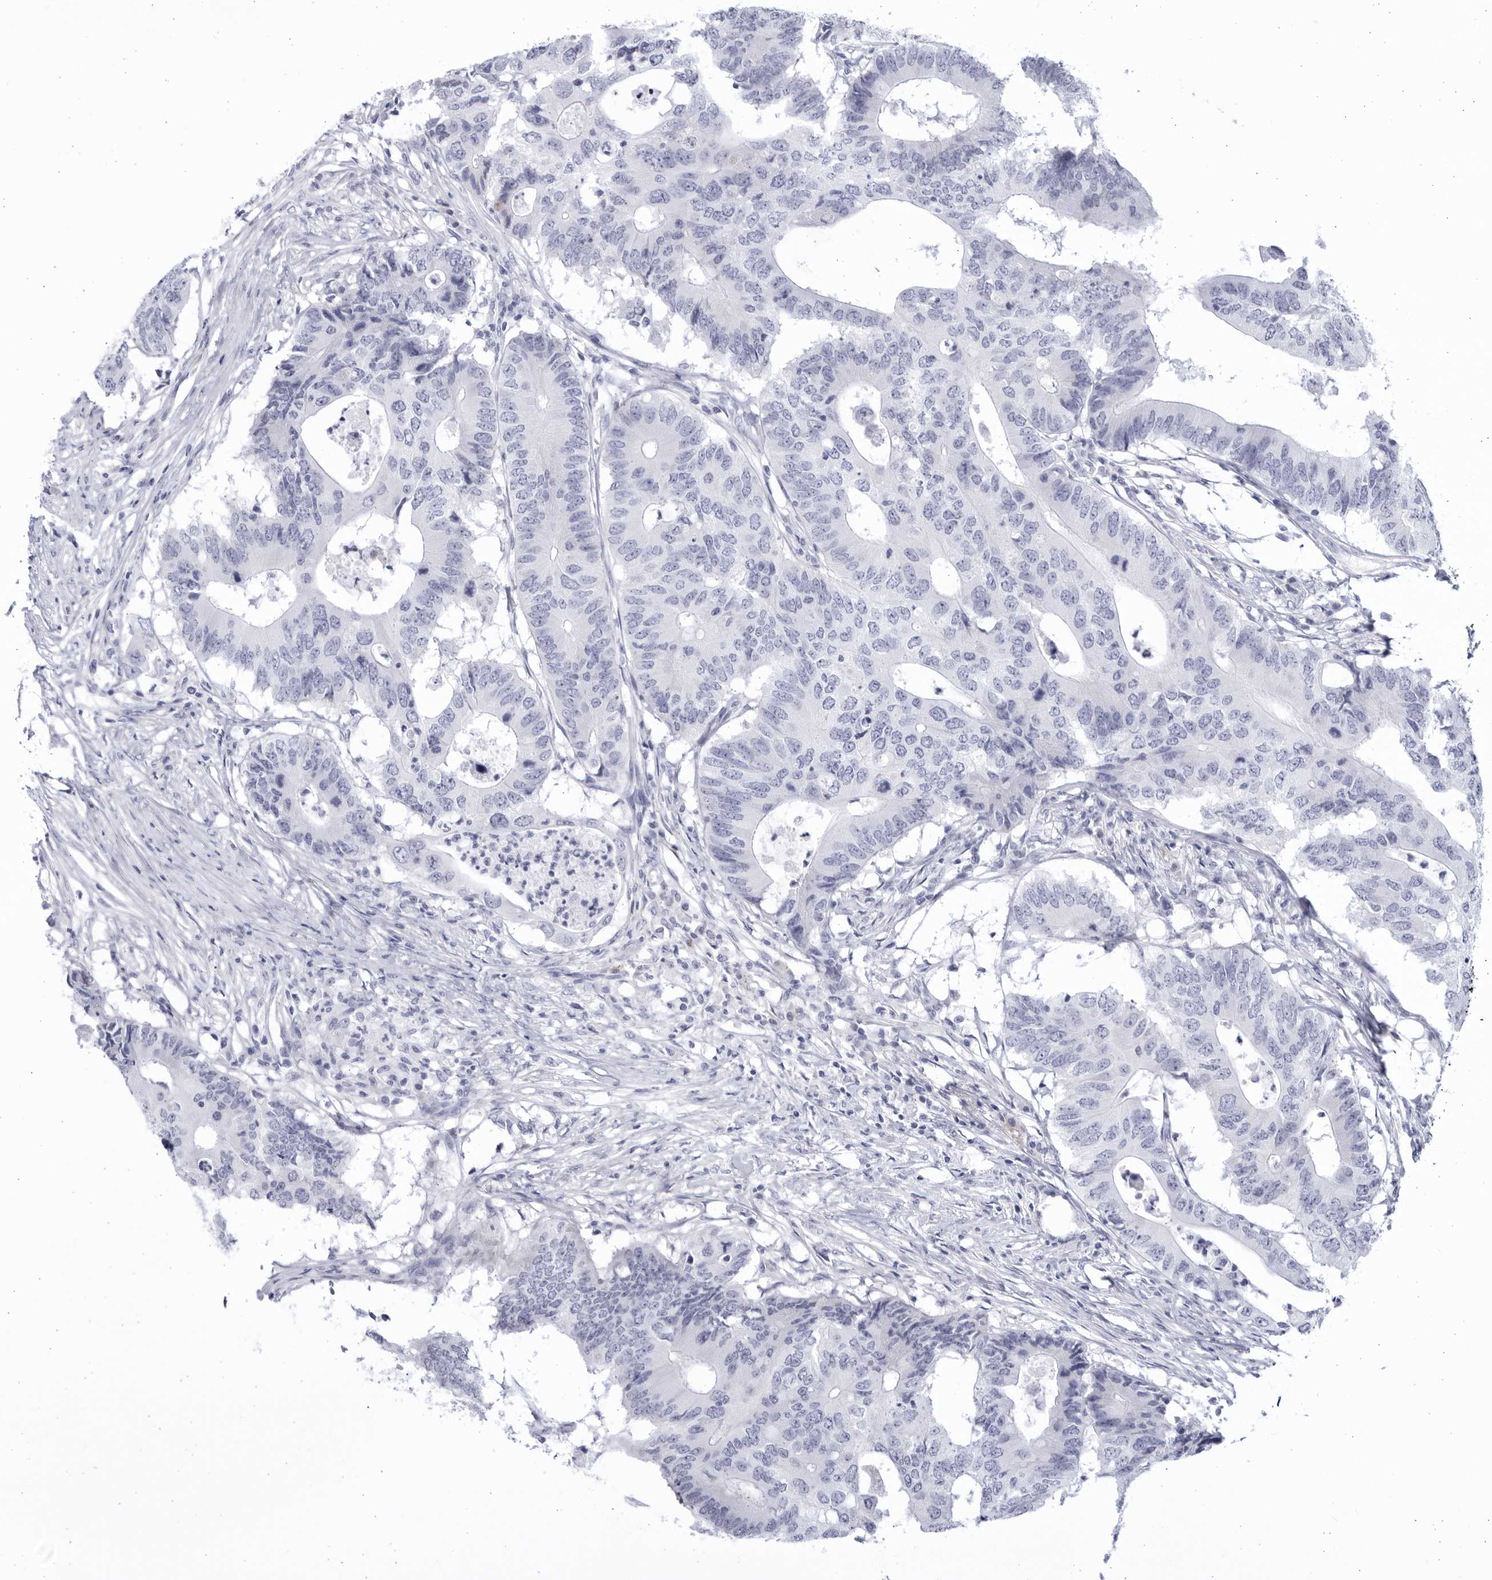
{"staining": {"intensity": "negative", "quantity": "none", "location": "none"}, "tissue": "colorectal cancer", "cell_type": "Tumor cells", "image_type": "cancer", "snomed": [{"axis": "morphology", "description": "Adenocarcinoma, NOS"}, {"axis": "topography", "description": "Colon"}], "caption": "Tumor cells show no significant positivity in colorectal cancer. (DAB (3,3'-diaminobenzidine) IHC with hematoxylin counter stain).", "gene": "CCDC181", "patient": {"sex": "male", "age": 71}}